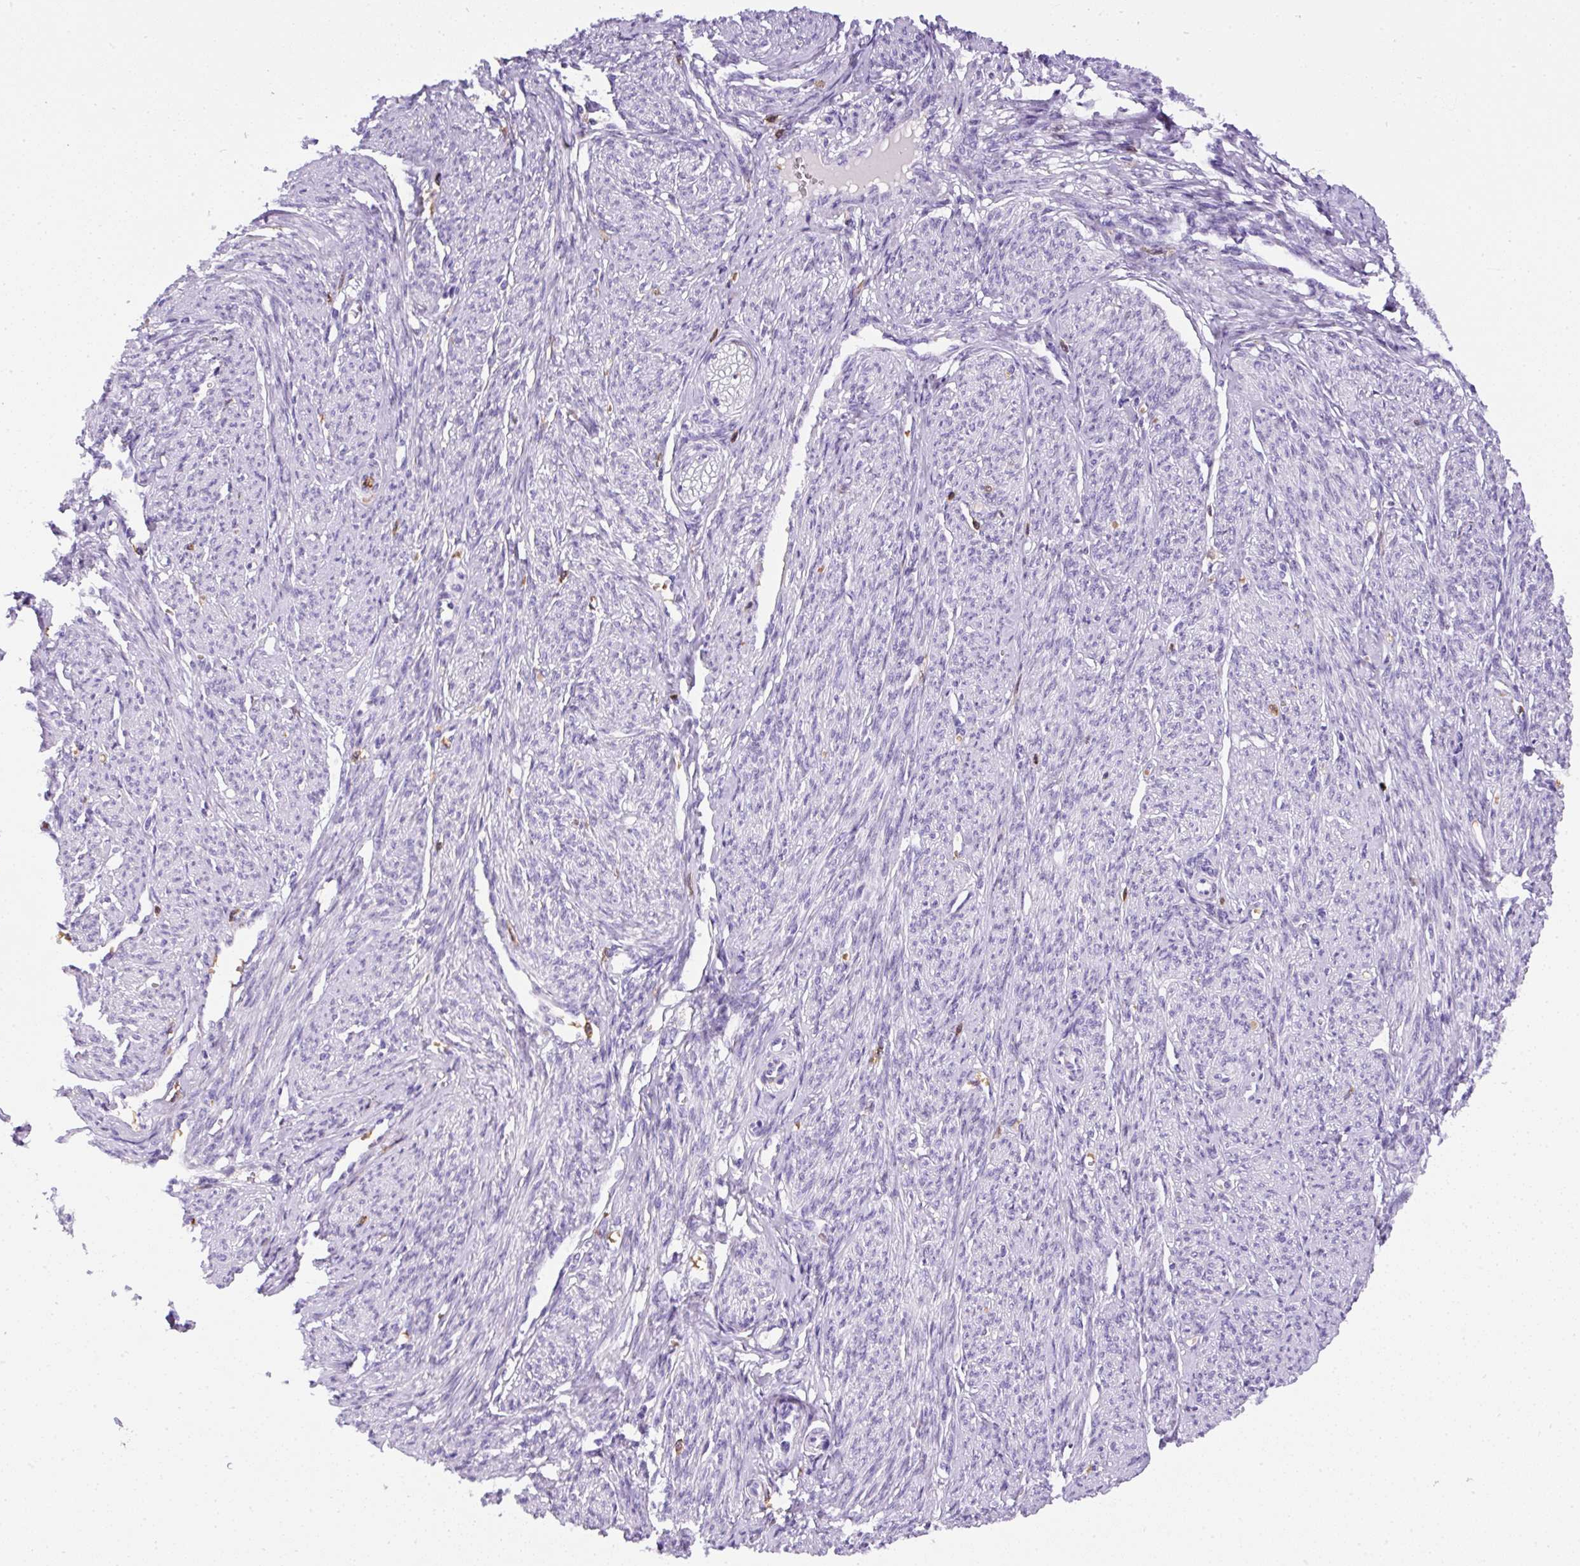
{"staining": {"intensity": "negative", "quantity": "none", "location": "none"}, "tissue": "smooth muscle", "cell_type": "Smooth muscle cells", "image_type": "normal", "snomed": [{"axis": "morphology", "description": "Normal tissue, NOS"}, {"axis": "topography", "description": "Smooth muscle"}], "caption": "Smooth muscle was stained to show a protein in brown. There is no significant positivity in smooth muscle cells.", "gene": "FAM228B", "patient": {"sex": "female", "age": 65}}